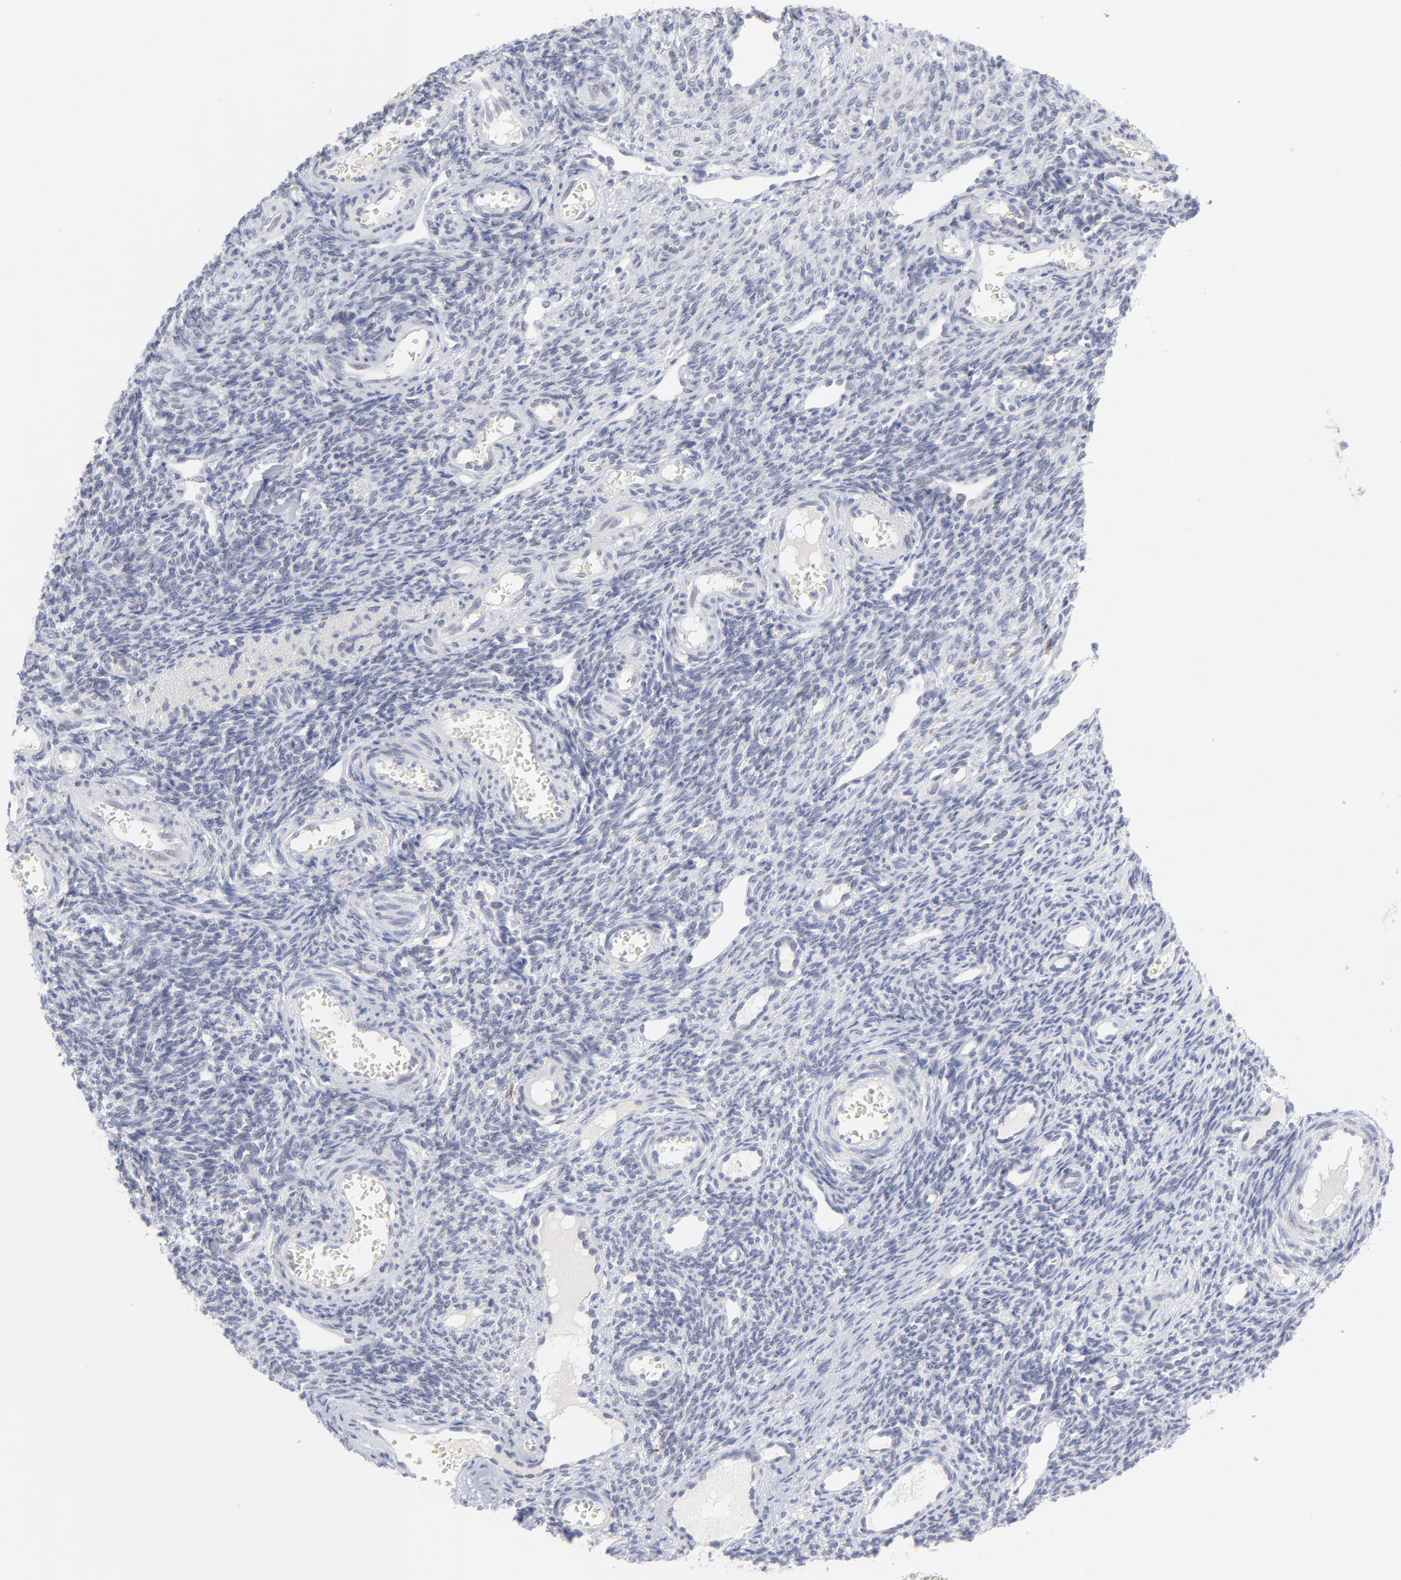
{"staining": {"intensity": "negative", "quantity": "none", "location": "none"}, "tissue": "ovary", "cell_type": "Ovarian stroma cells", "image_type": "normal", "snomed": [{"axis": "morphology", "description": "Normal tissue, NOS"}, {"axis": "topography", "description": "Ovary"}], "caption": "Immunohistochemistry image of unremarkable ovary: human ovary stained with DAB shows no significant protein expression in ovarian stroma cells.", "gene": "CCR2", "patient": {"sex": "female", "age": 33}}